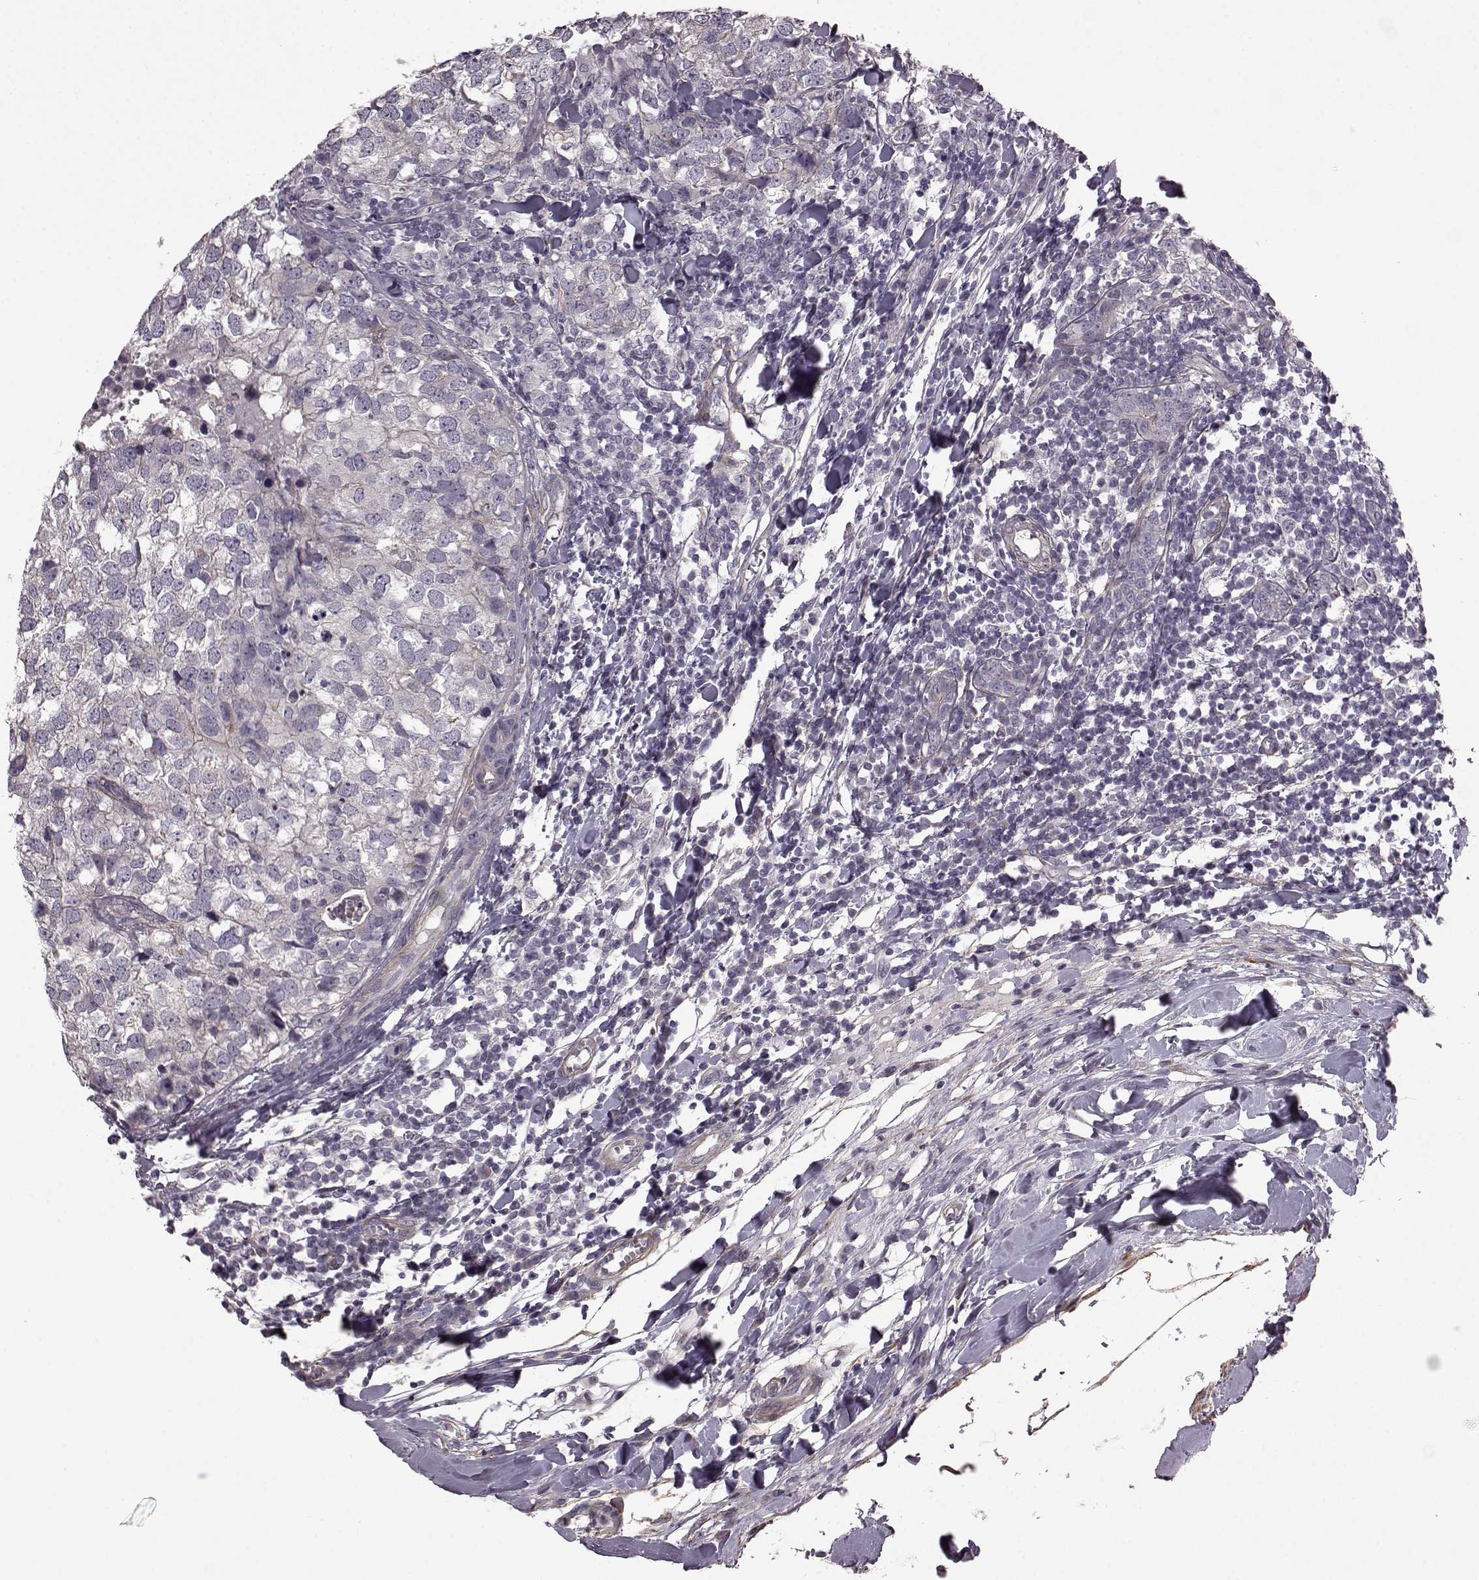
{"staining": {"intensity": "negative", "quantity": "none", "location": "none"}, "tissue": "breast cancer", "cell_type": "Tumor cells", "image_type": "cancer", "snomed": [{"axis": "morphology", "description": "Duct carcinoma"}, {"axis": "topography", "description": "Breast"}], "caption": "An immunohistochemistry image of breast invasive ductal carcinoma is shown. There is no staining in tumor cells of breast invasive ductal carcinoma.", "gene": "GRK1", "patient": {"sex": "female", "age": 30}}